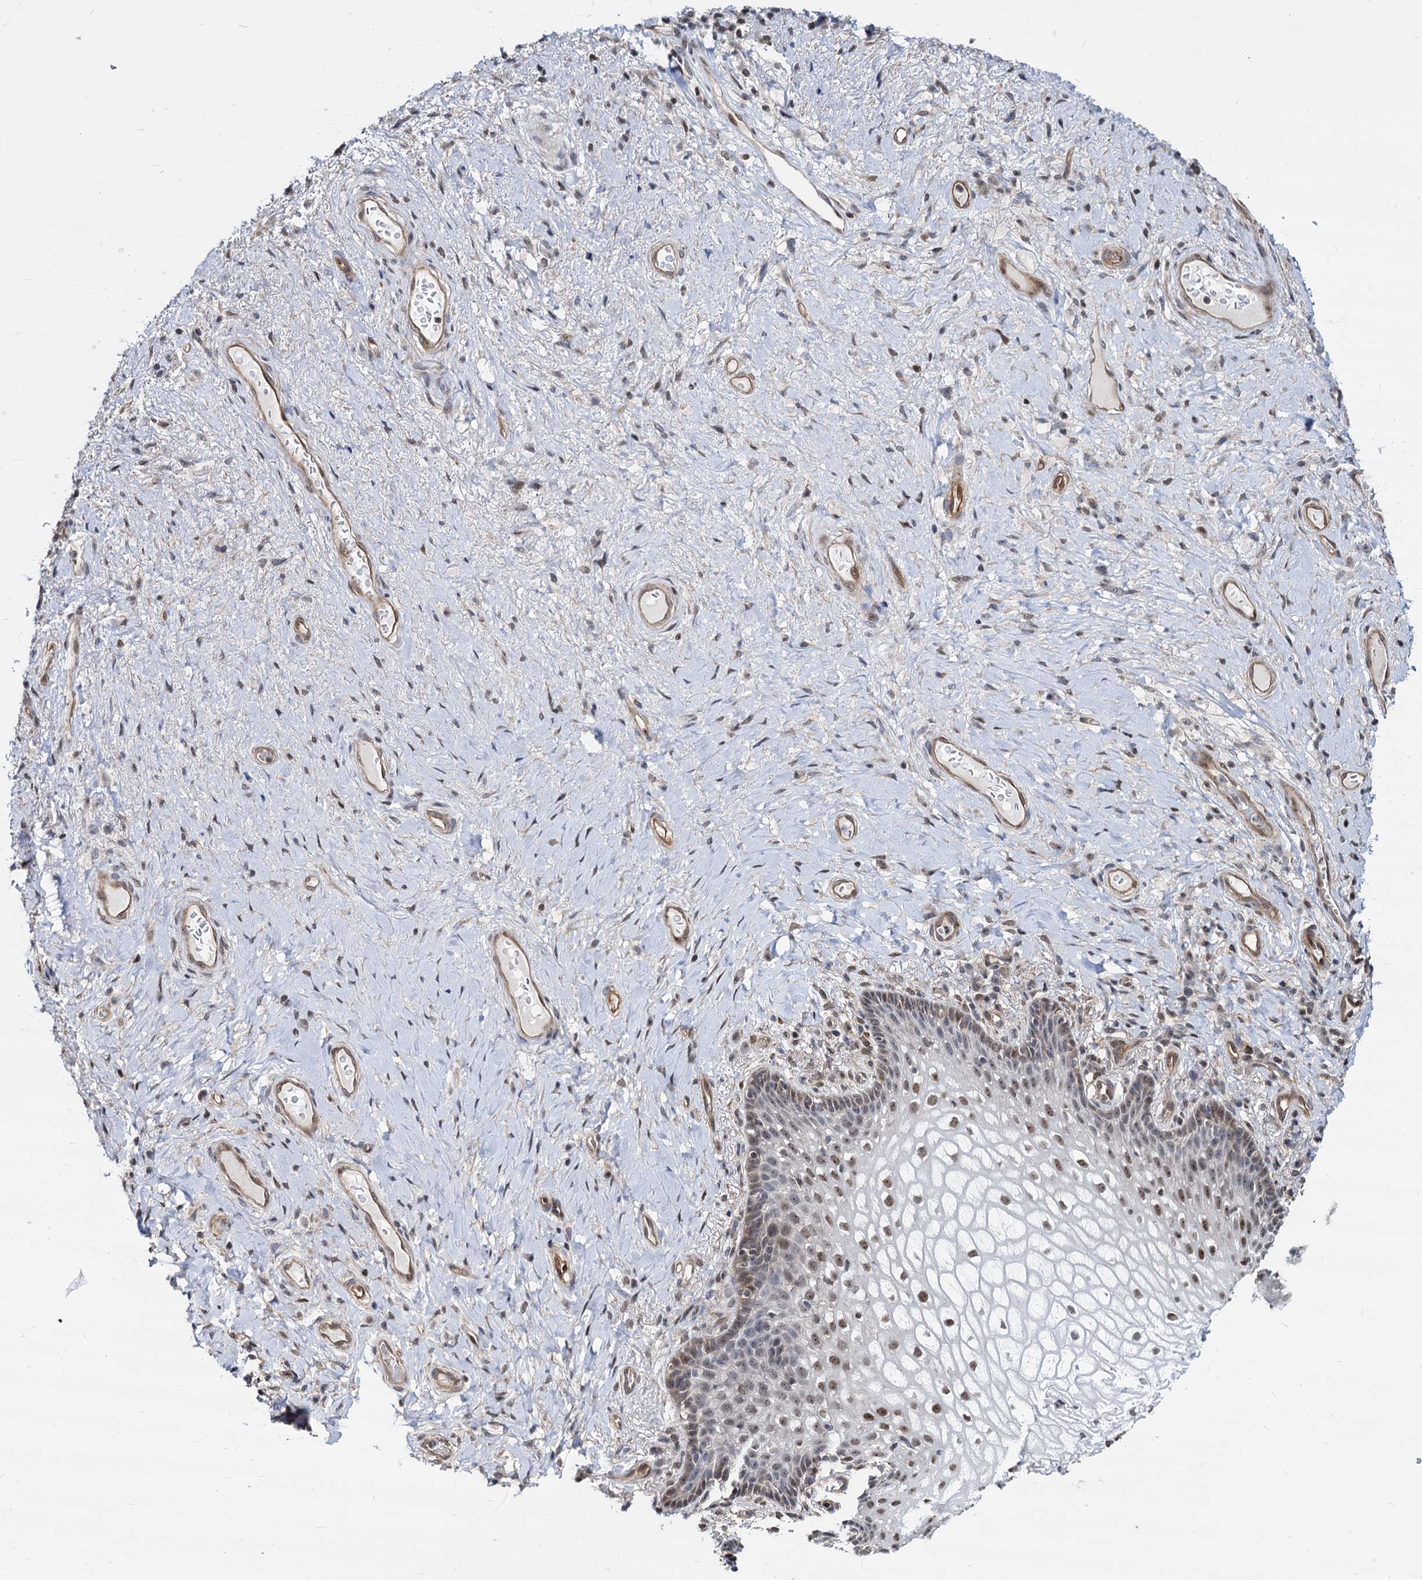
{"staining": {"intensity": "moderate", "quantity": ">75%", "location": "nuclear"}, "tissue": "vagina", "cell_type": "Squamous epithelial cells", "image_type": "normal", "snomed": [{"axis": "morphology", "description": "Normal tissue, NOS"}, {"axis": "topography", "description": "Vagina"}], "caption": "This histopathology image shows immunohistochemistry (IHC) staining of benign human vagina, with medium moderate nuclear expression in about >75% of squamous epithelial cells.", "gene": "UBLCP1", "patient": {"sex": "female", "age": 60}}